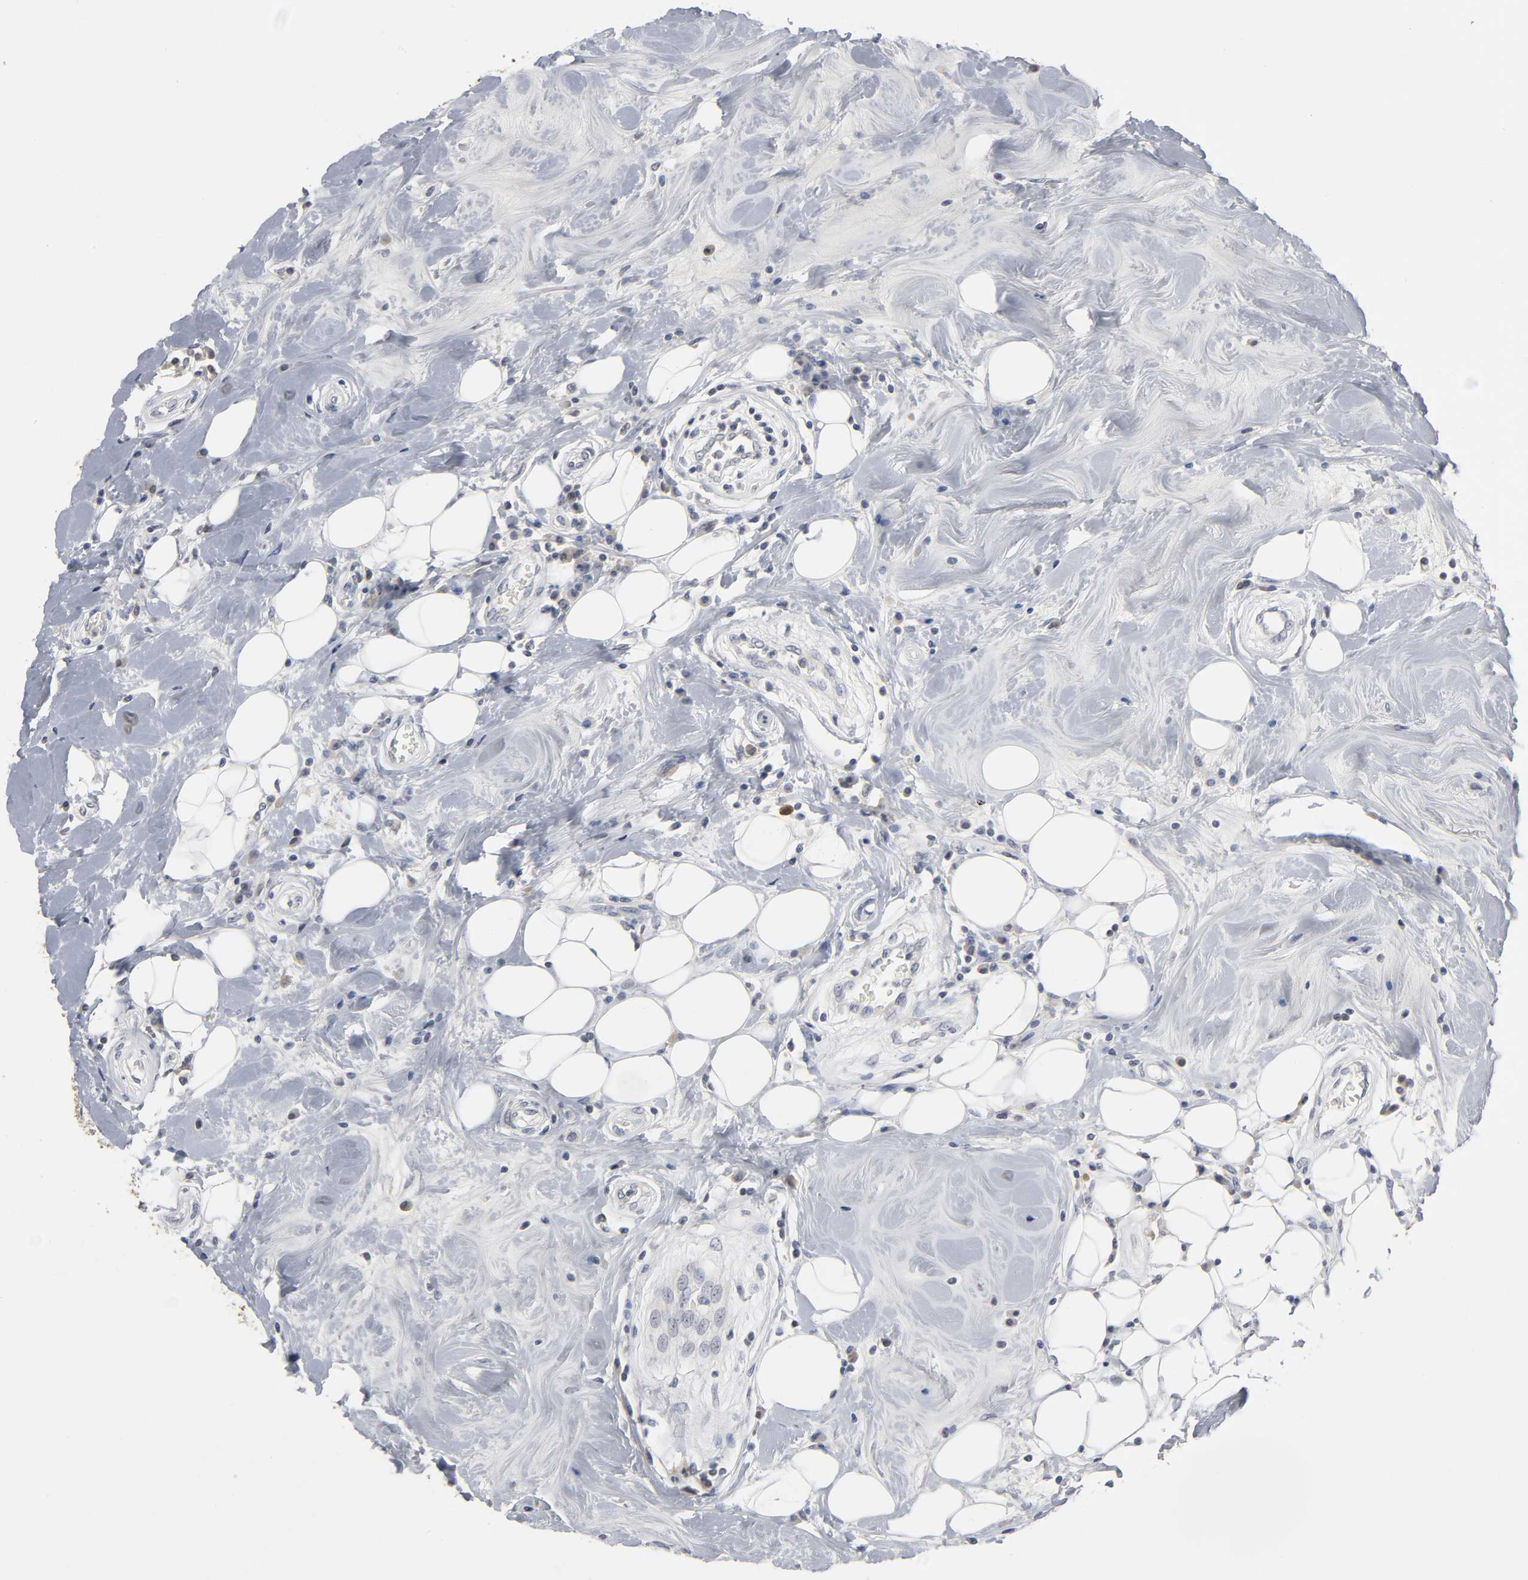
{"staining": {"intensity": "negative", "quantity": "none", "location": "none"}, "tissue": "breast cancer", "cell_type": "Tumor cells", "image_type": "cancer", "snomed": [{"axis": "morphology", "description": "Duct carcinoma"}, {"axis": "topography", "description": "Breast"}], "caption": "The micrograph exhibits no staining of tumor cells in breast cancer (infiltrating ductal carcinoma).", "gene": "TCAP", "patient": {"sex": "female", "age": 27}}